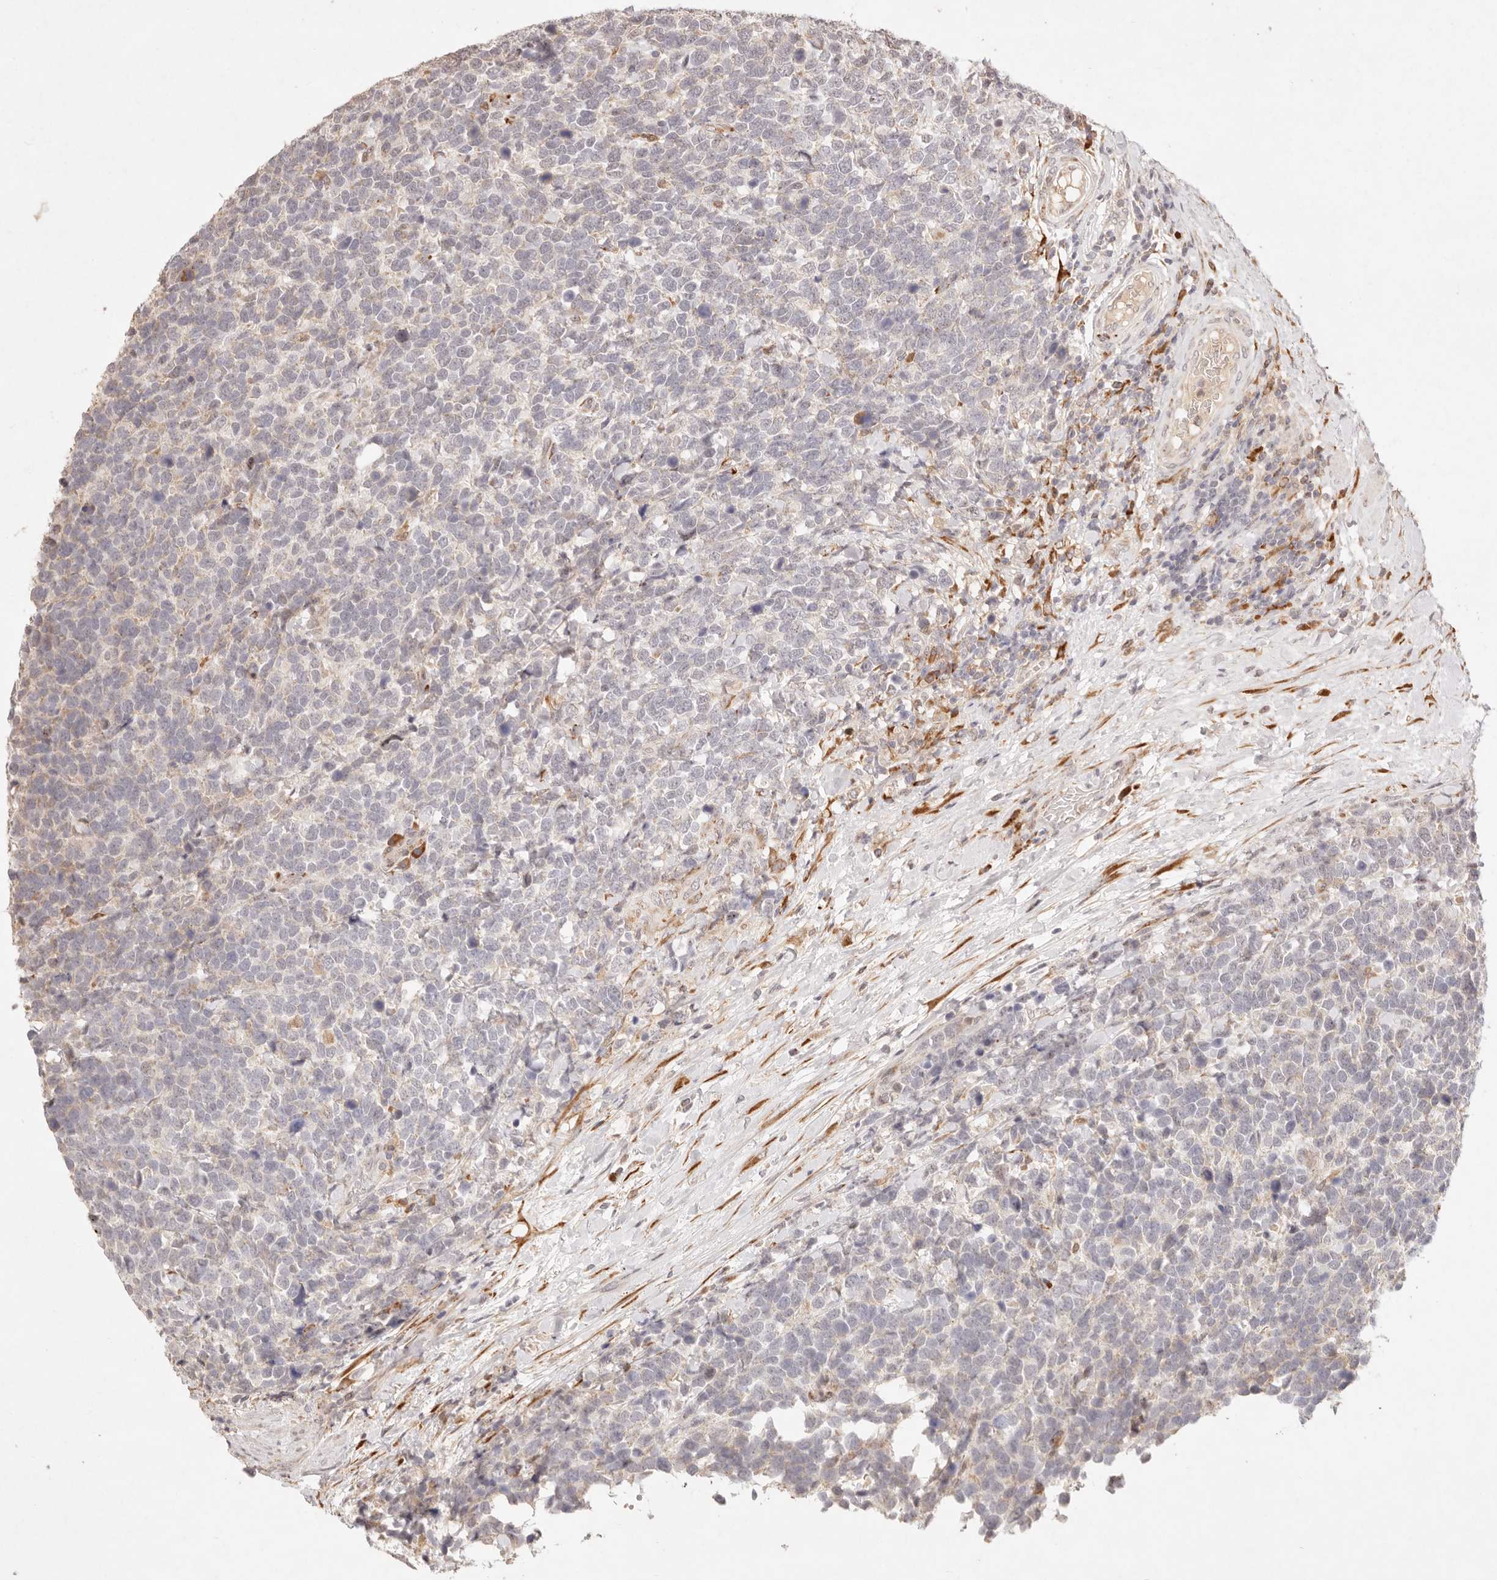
{"staining": {"intensity": "negative", "quantity": "none", "location": "none"}, "tissue": "urothelial cancer", "cell_type": "Tumor cells", "image_type": "cancer", "snomed": [{"axis": "morphology", "description": "Urothelial carcinoma, High grade"}, {"axis": "topography", "description": "Urinary bladder"}], "caption": "Immunohistochemical staining of human high-grade urothelial carcinoma reveals no significant expression in tumor cells. (DAB immunohistochemistry, high magnification).", "gene": "C1orf127", "patient": {"sex": "female", "age": 82}}